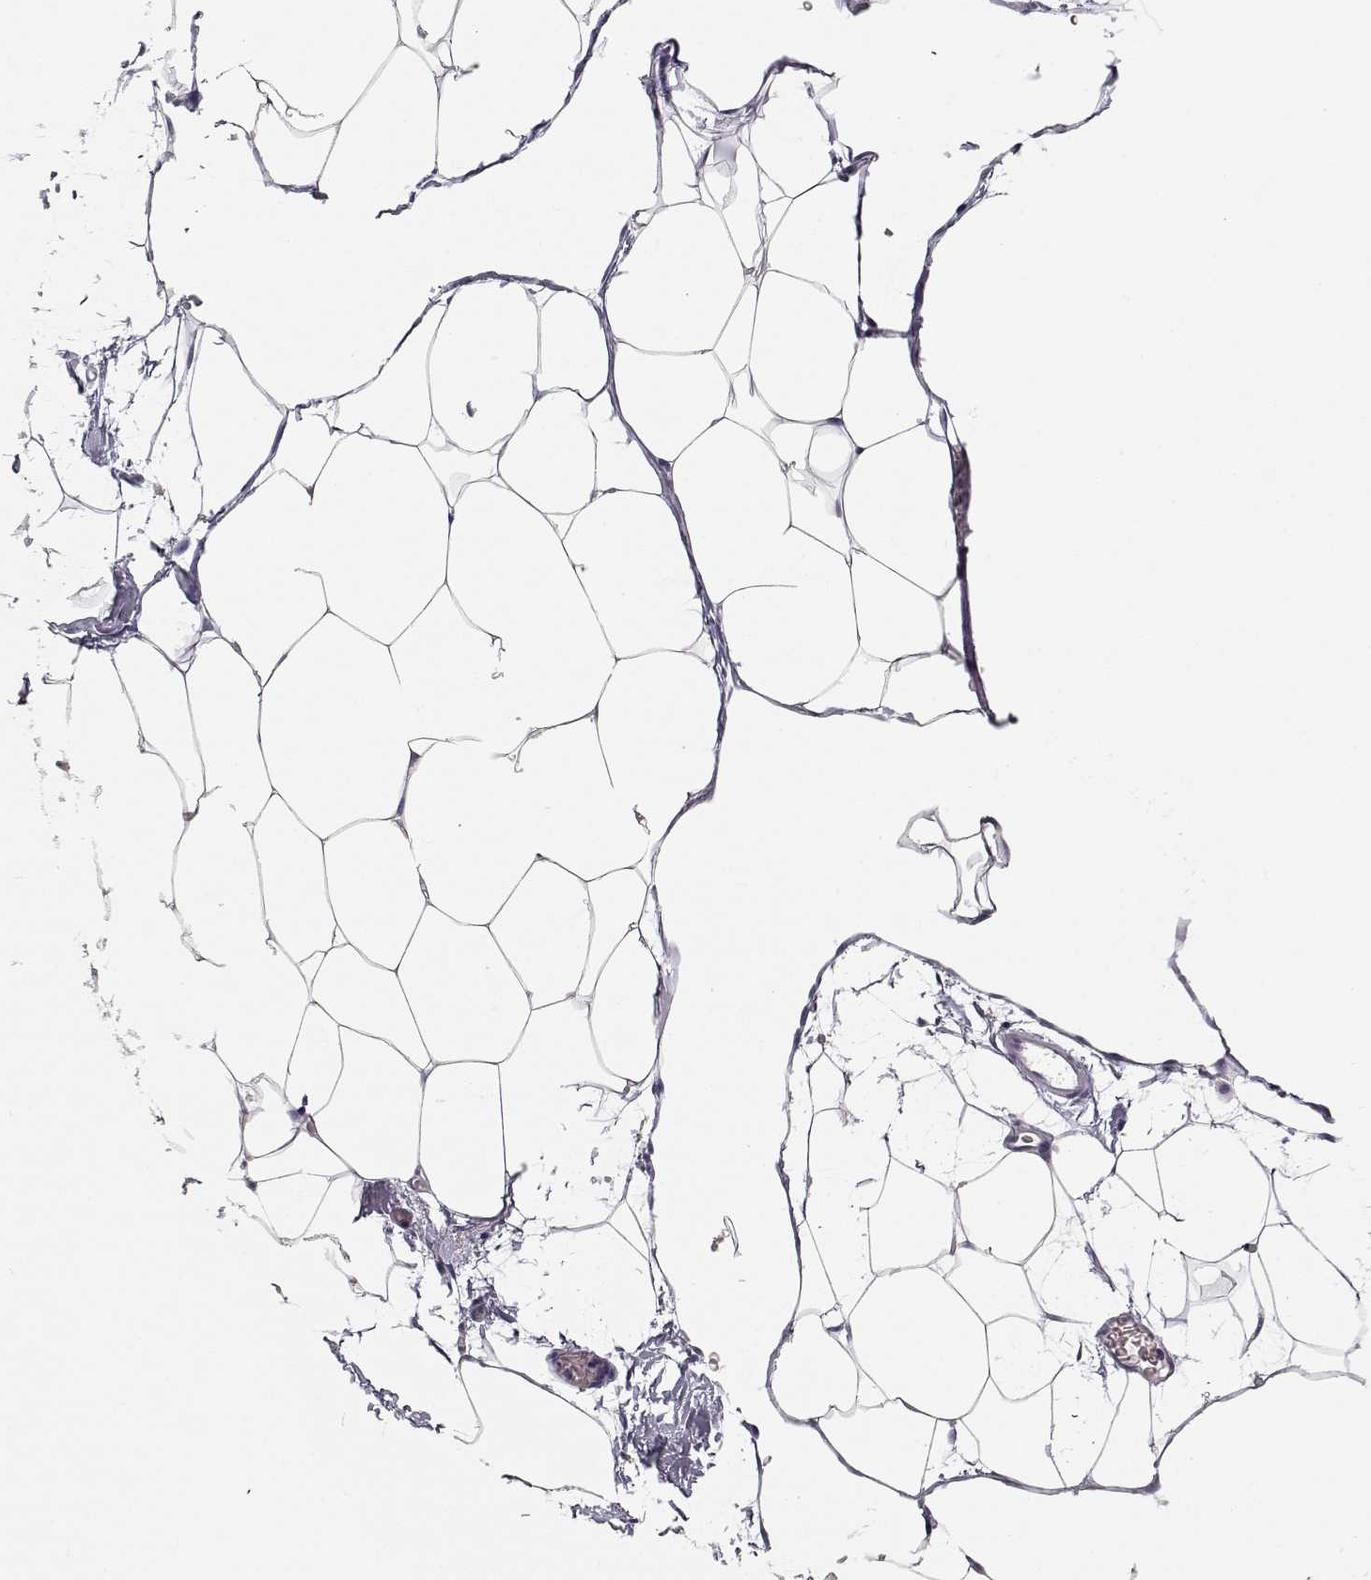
{"staining": {"intensity": "negative", "quantity": "none", "location": "none"}, "tissue": "adipose tissue", "cell_type": "Adipocytes", "image_type": "normal", "snomed": [{"axis": "morphology", "description": "Normal tissue, NOS"}, {"axis": "topography", "description": "Adipose tissue"}], "caption": "The histopathology image shows no significant expression in adipocytes of adipose tissue.", "gene": "MAGEC1", "patient": {"sex": "male", "age": 57}}